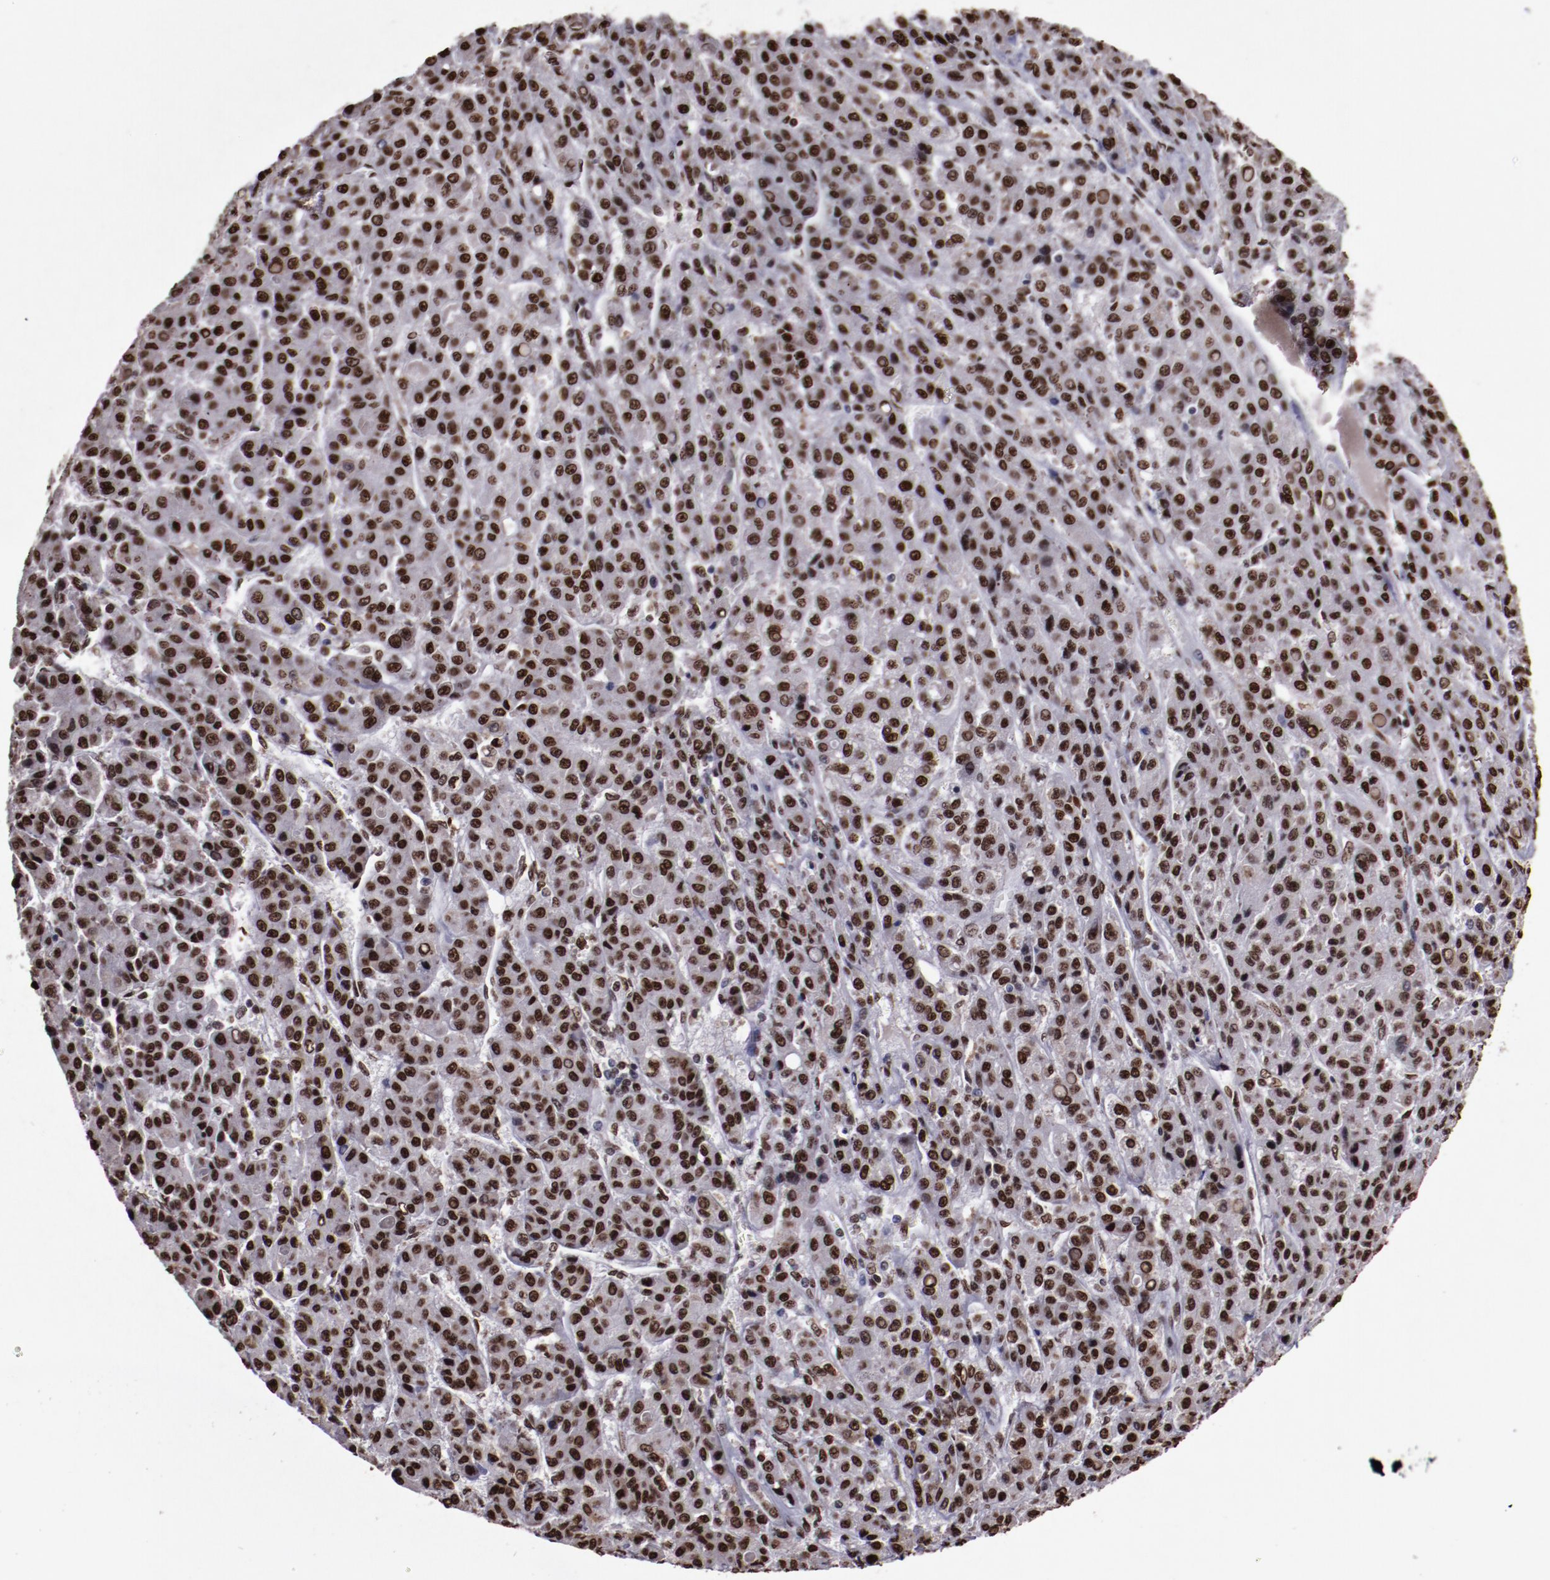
{"staining": {"intensity": "strong", "quantity": ">75%", "location": "nuclear"}, "tissue": "liver cancer", "cell_type": "Tumor cells", "image_type": "cancer", "snomed": [{"axis": "morphology", "description": "Carcinoma, Hepatocellular, NOS"}, {"axis": "topography", "description": "Liver"}], "caption": "Protein staining of liver hepatocellular carcinoma tissue shows strong nuclear staining in about >75% of tumor cells.", "gene": "APEX1", "patient": {"sex": "male", "age": 70}}